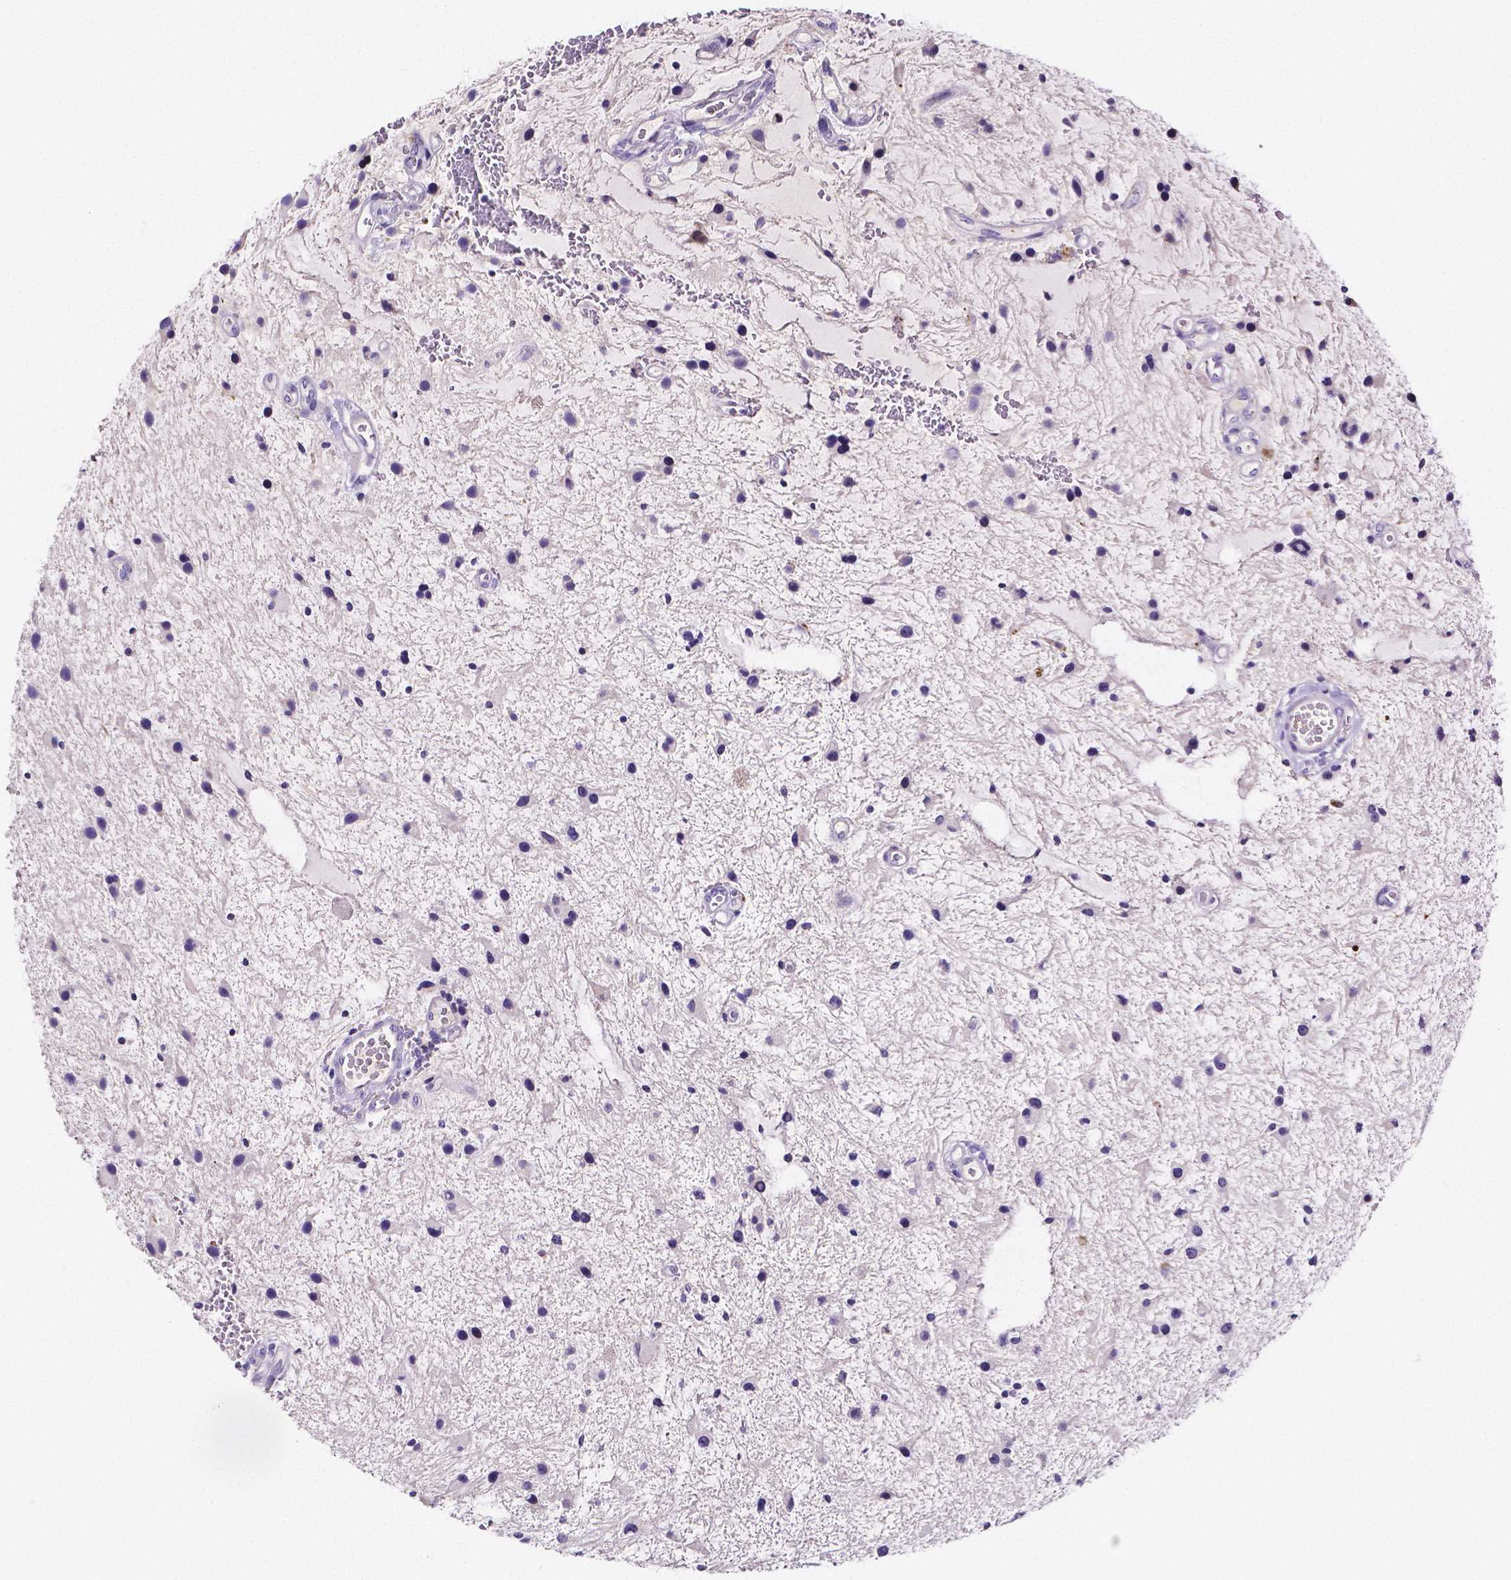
{"staining": {"intensity": "negative", "quantity": "none", "location": "none"}, "tissue": "glioma", "cell_type": "Tumor cells", "image_type": "cancer", "snomed": [{"axis": "morphology", "description": "Glioma, malignant, Low grade"}, {"axis": "topography", "description": "Cerebellum"}], "caption": "Malignant glioma (low-grade) was stained to show a protein in brown. There is no significant expression in tumor cells.", "gene": "NRGN", "patient": {"sex": "female", "age": 14}}